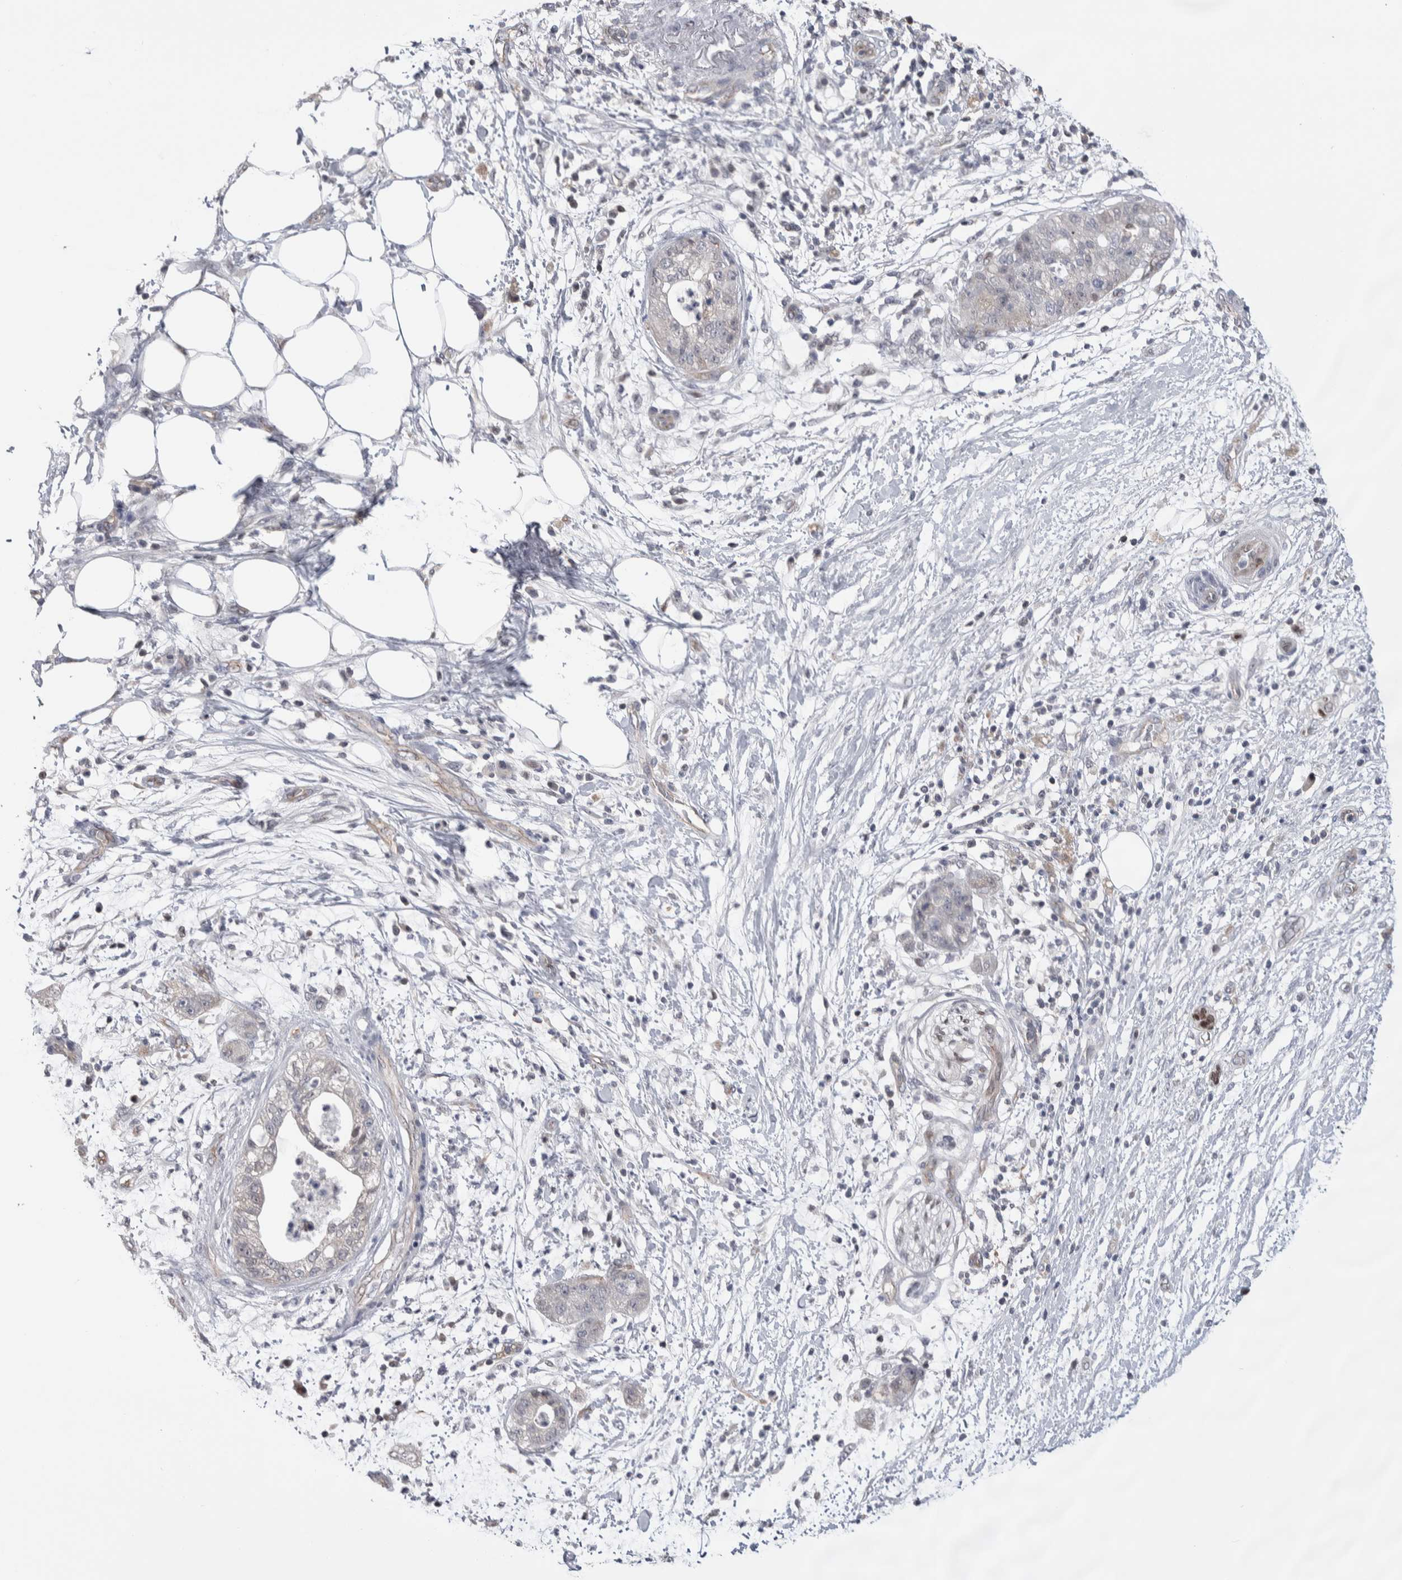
{"staining": {"intensity": "negative", "quantity": "none", "location": "none"}, "tissue": "pancreatic cancer", "cell_type": "Tumor cells", "image_type": "cancer", "snomed": [{"axis": "morphology", "description": "Adenocarcinoma, NOS"}, {"axis": "topography", "description": "Pancreas"}], "caption": "Immunohistochemistry (IHC) photomicrograph of neoplastic tissue: human pancreatic adenocarcinoma stained with DAB (3,3'-diaminobenzidine) exhibits no significant protein expression in tumor cells.", "gene": "ZBTB49", "patient": {"sex": "female", "age": 78}}